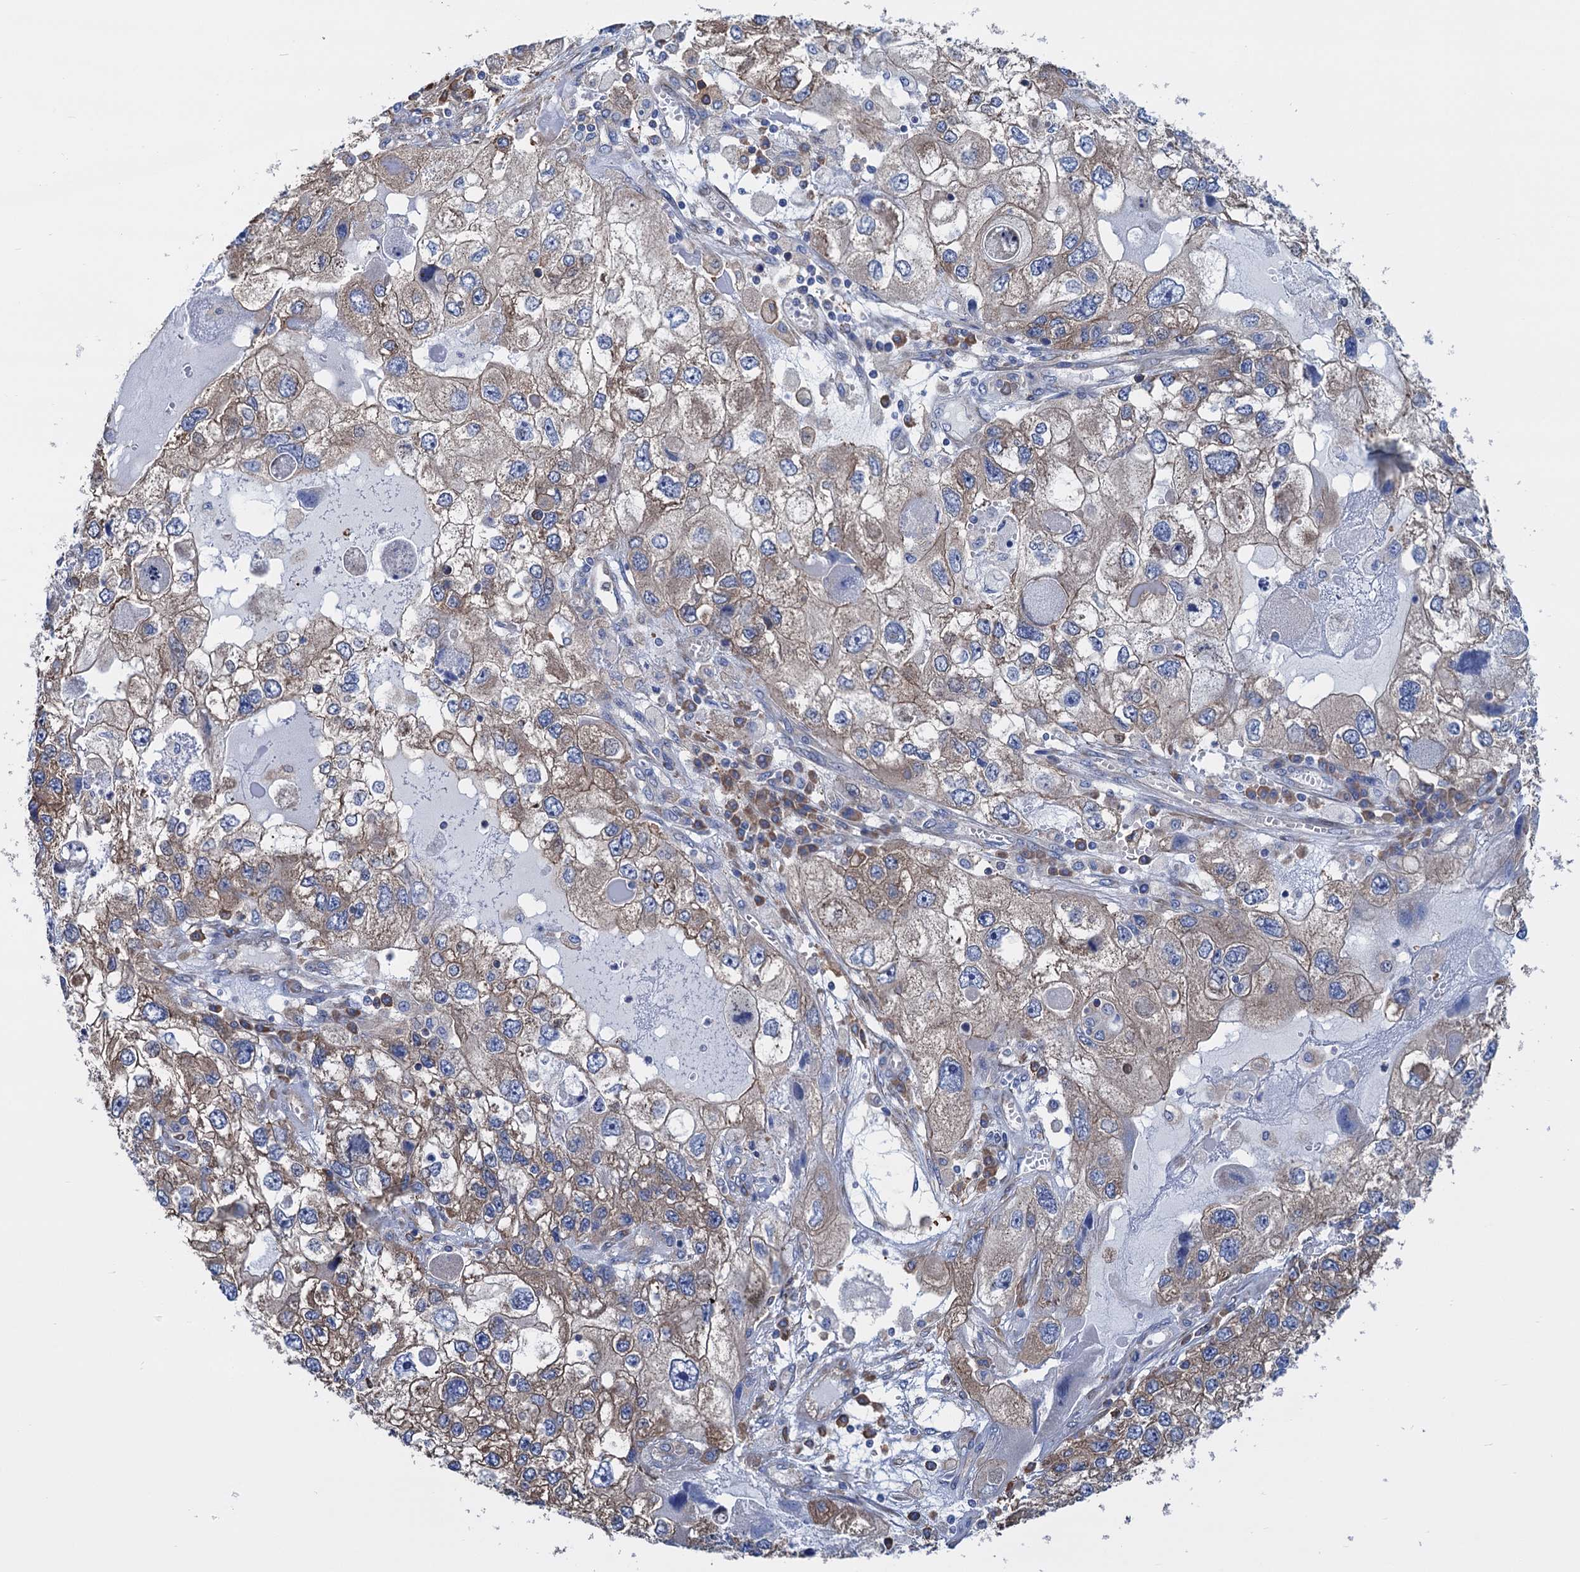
{"staining": {"intensity": "weak", "quantity": ">75%", "location": "cytoplasmic/membranous"}, "tissue": "endometrial cancer", "cell_type": "Tumor cells", "image_type": "cancer", "snomed": [{"axis": "morphology", "description": "Adenocarcinoma, NOS"}, {"axis": "topography", "description": "Endometrium"}], "caption": "IHC micrograph of neoplastic tissue: human adenocarcinoma (endometrial) stained using IHC displays low levels of weak protein expression localized specifically in the cytoplasmic/membranous of tumor cells, appearing as a cytoplasmic/membranous brown color.", "gene": "SLC12A7", "patient": {"sex": "female", "age": 49}}